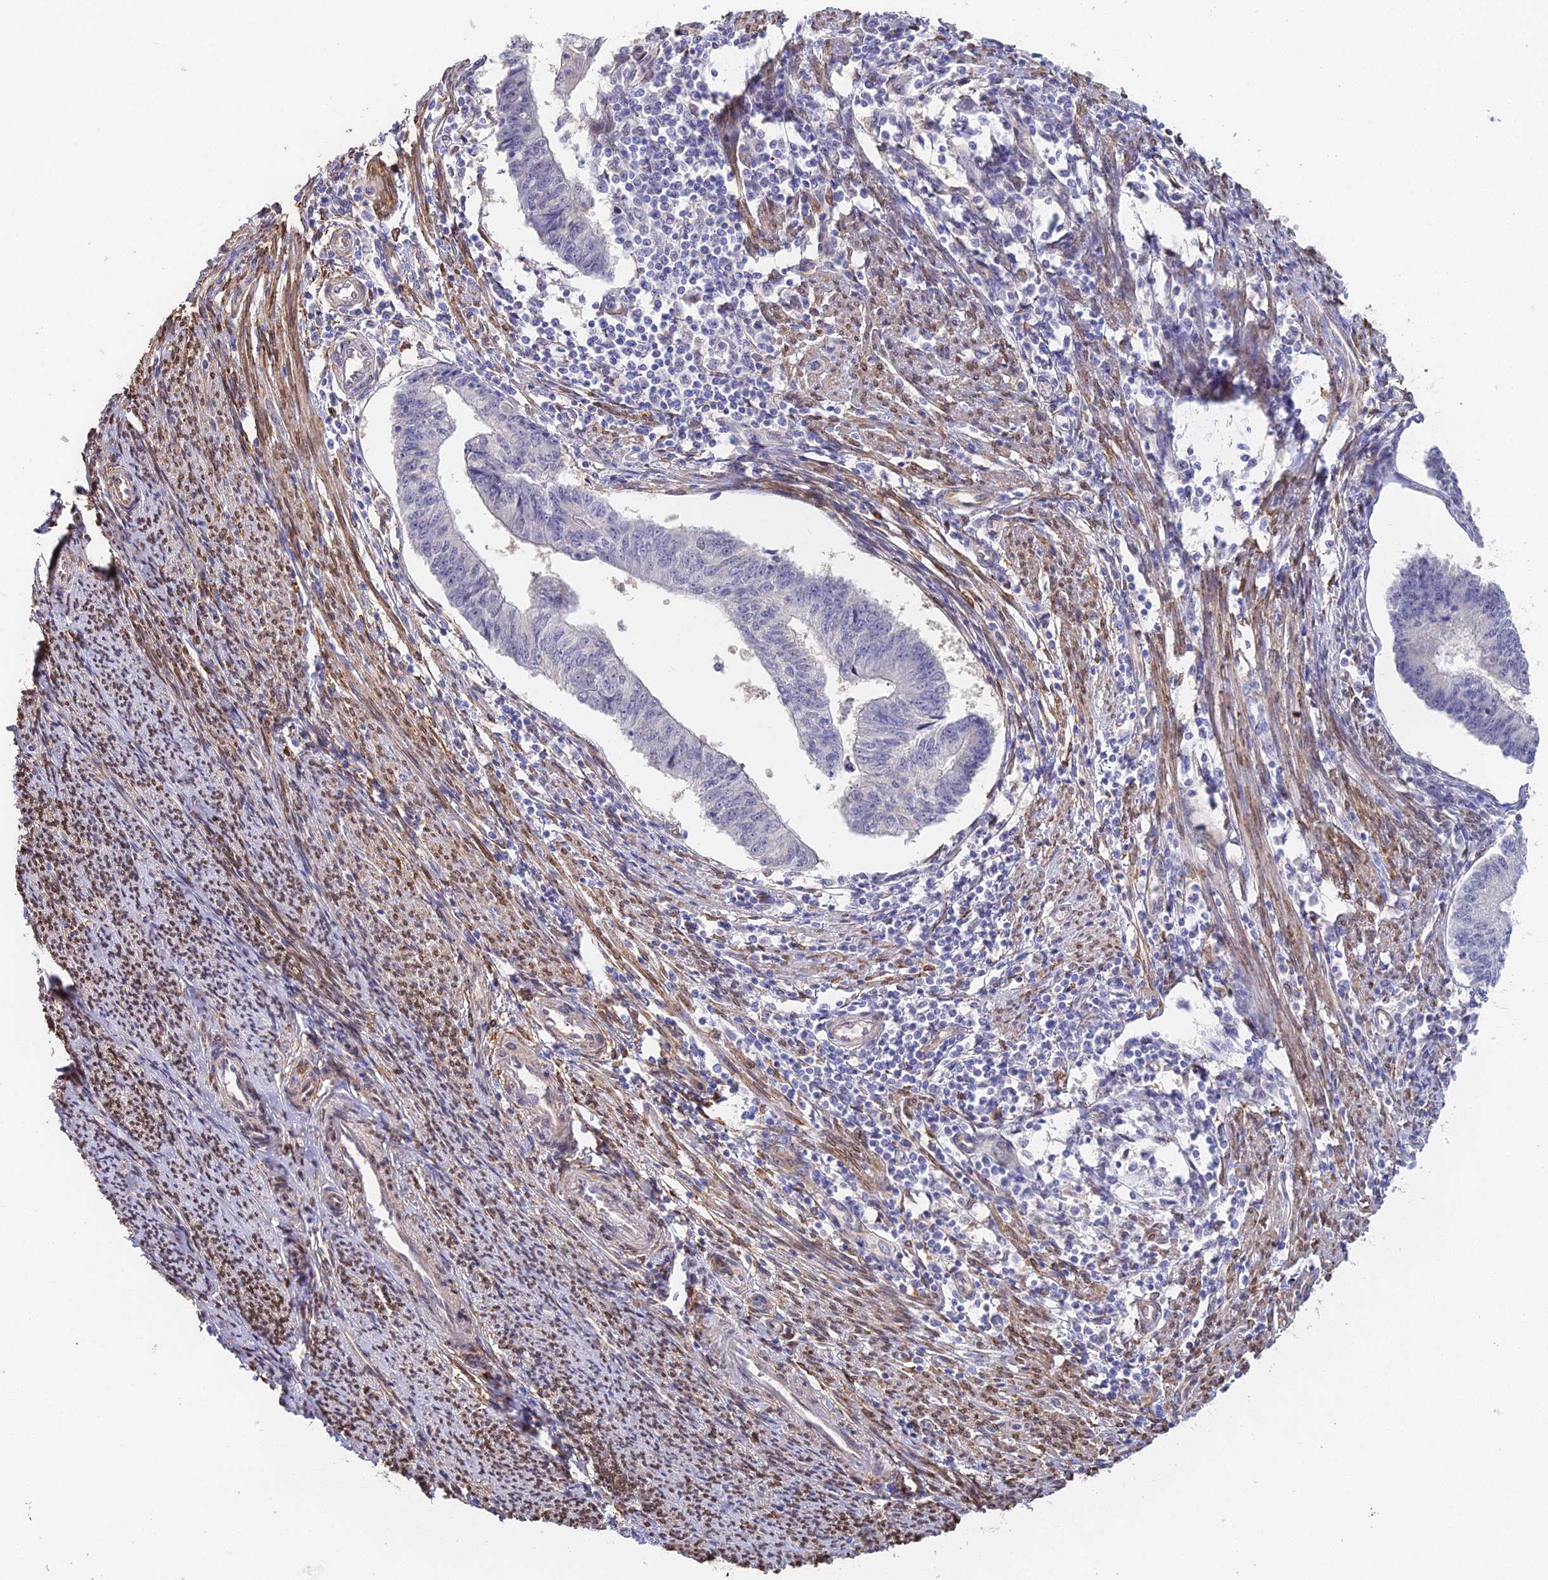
{"staining": {"intensity": "negative", "quantity": "none", "location": "none"}, "tissue": "endometrial cancer", "cell_type": "Tumor cells", "image_type": "cancer", "snomed": [{"axis": "morphology", "description": "Adenocarcinoma, NOS"}, {"axis": "topography", "description": "Endometrium"}], "caption": "A photomicrograph of human endometrial adenocarcinoma is negative for staining in tumor cells.", "gene": "MXRA7", "patient": {"sex": "female", "age": 56}}